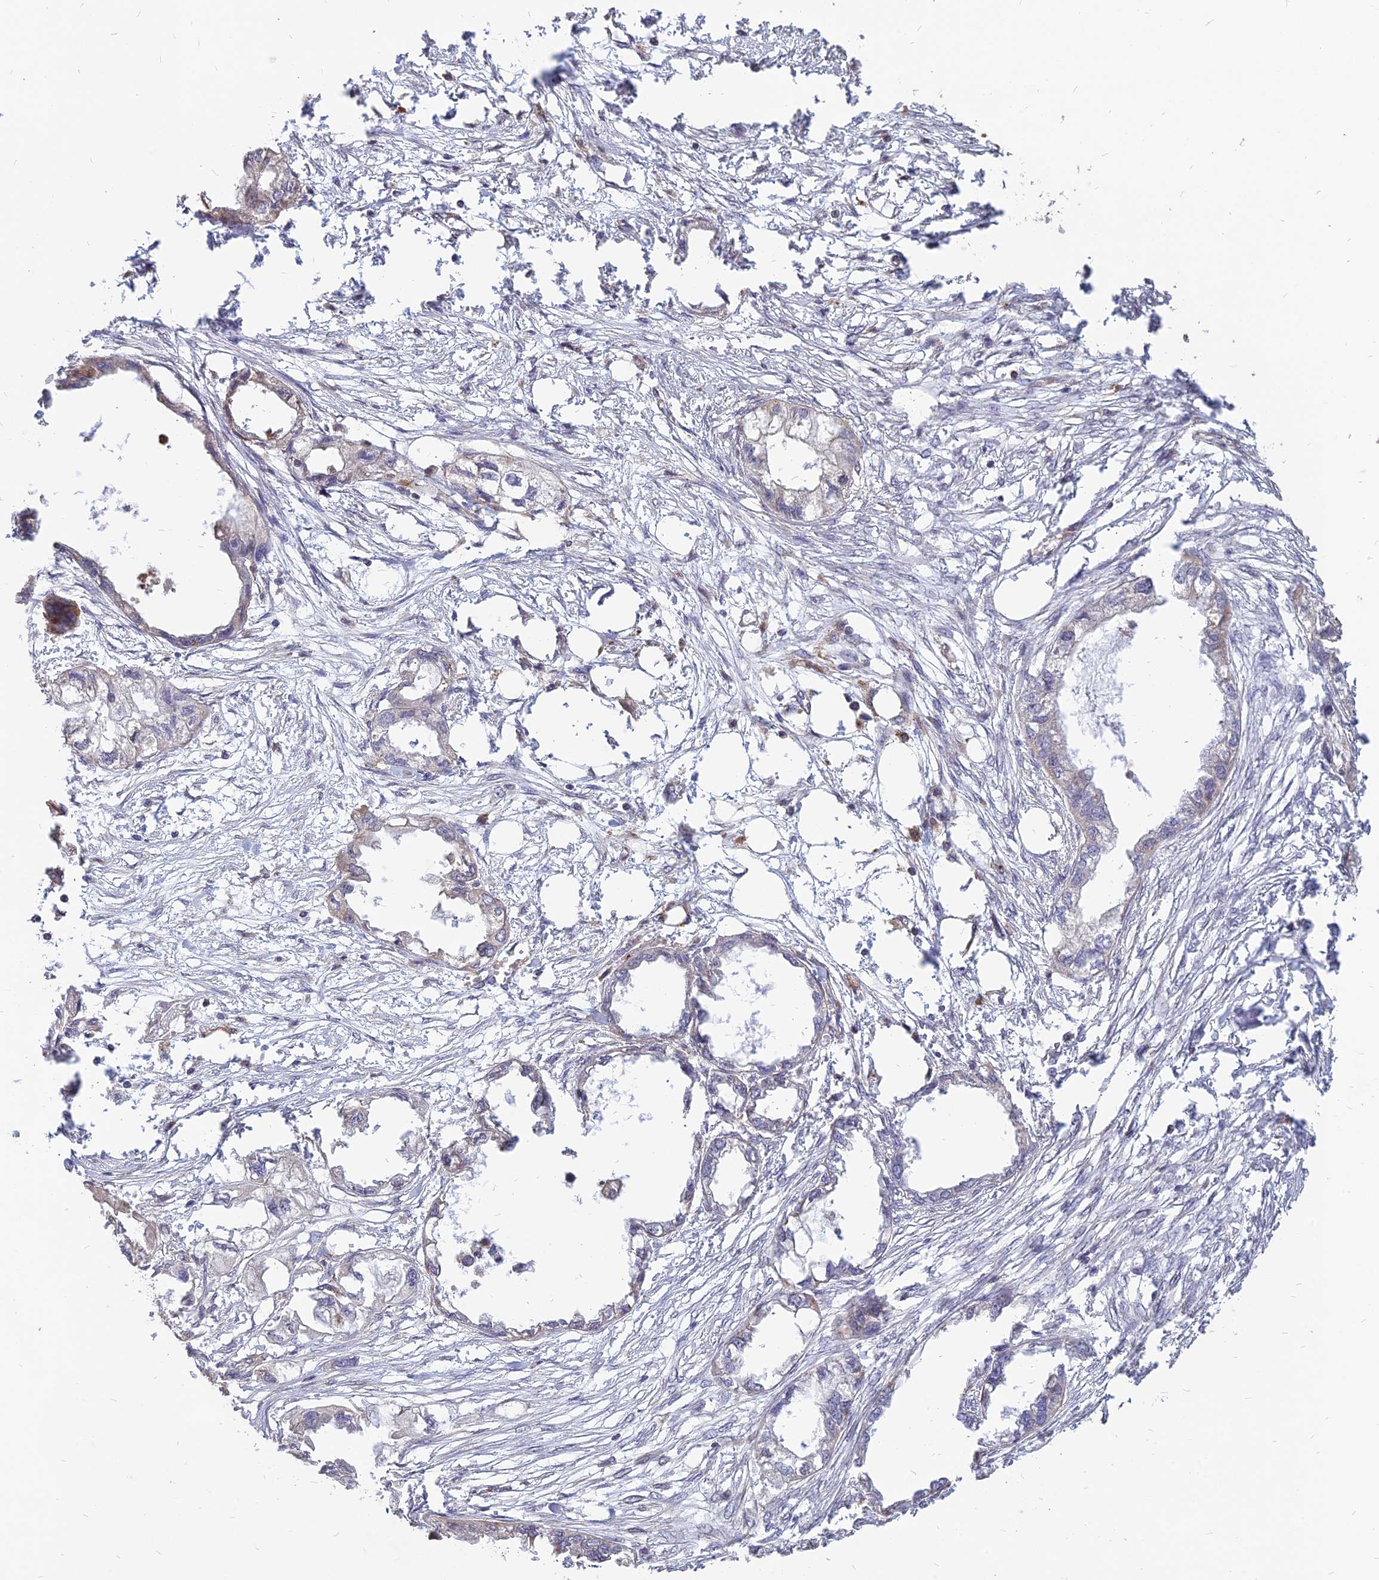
{"staining": {"intensity": "negative", "quantity": "none", "location": "none"}, "tissue": "endometrial cancer", "cell_type": "Tumor cells", "image_type": "cancer", "snomed": [{"axis": "morphology", "description": "Adenocarcinoma, NOS"}, {"axis": "morphology", "description": "Adenocarcinoma, metastatic, NOS"}, {"axis": "topography", "description": "Adipose tissue"}, {"axis": "topography", "description": "Endometrium"}], "caption": "Protein analysis of endometrial cancer shows no significant positivity in tumor cells.", "gene": "ST3GAL6", "patient": {"sex": "female", "age": 67}}